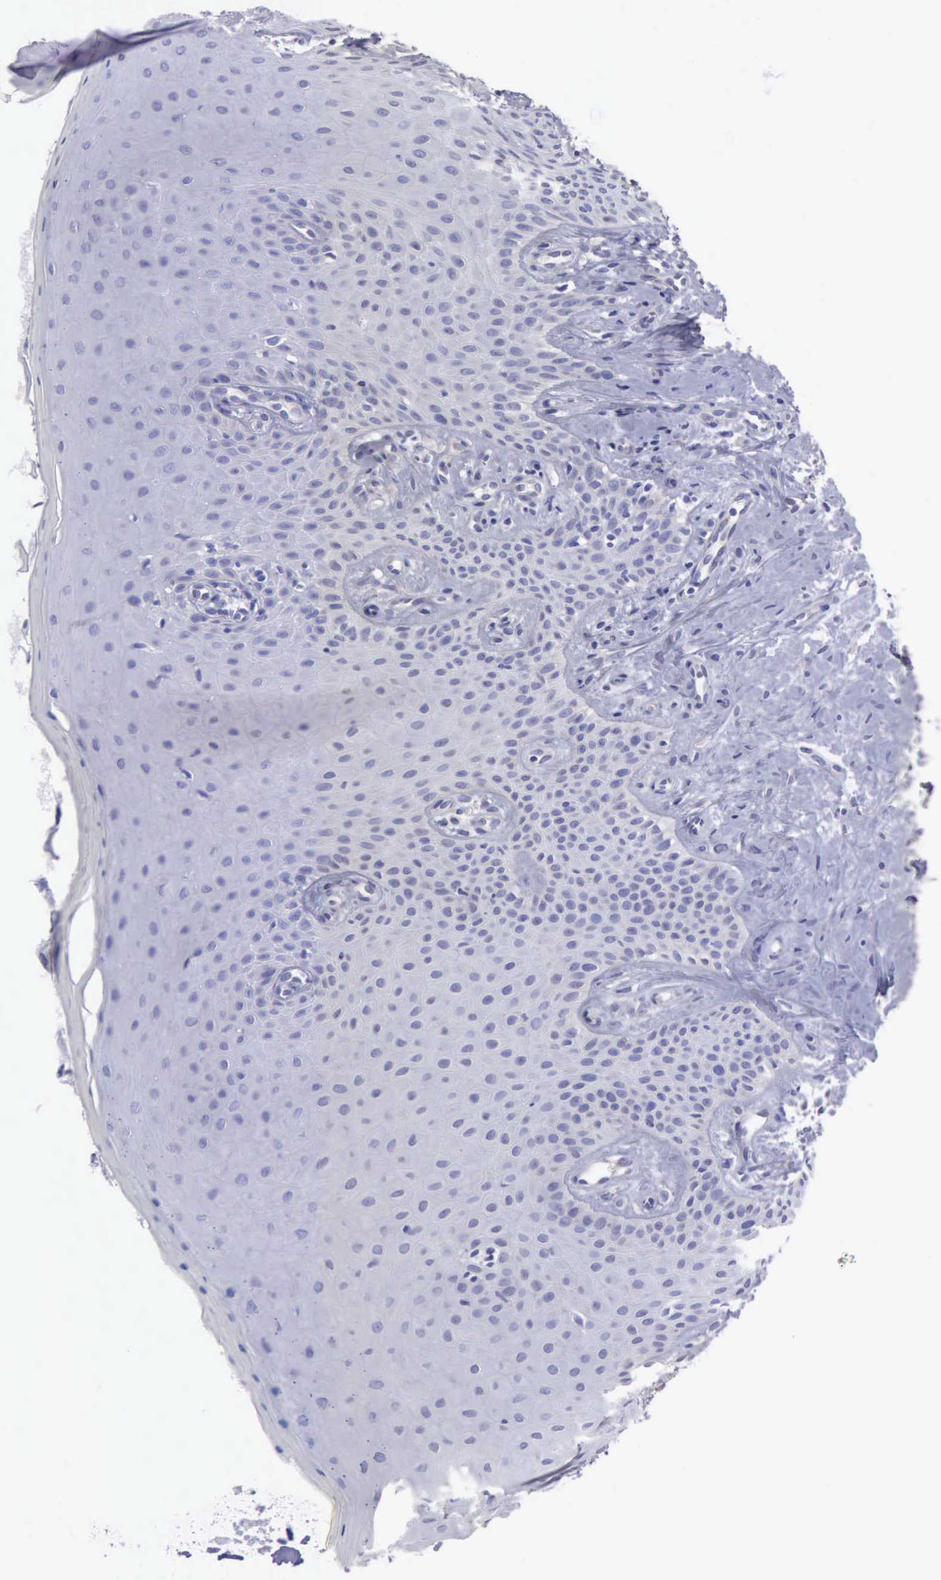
{"staining": {"intensity": "negative", "quantity": "none", "location": "none"}, "tissue": "oral mucosa", "cell_type": "Squamous epithelial cells", "image_type": "normal", "snomed": [{"axis": "morphology", "description": "Normal tissue, NOS"}, {"axis": "topography", "description": "Oral tissue"}], "caption": "This is a micrograph of IHC staining of benign oral mucosa, which shows no positivity in squamous epithelial cells.", "gene": "APP", "patient": {"sex": "male", "age": 69}}